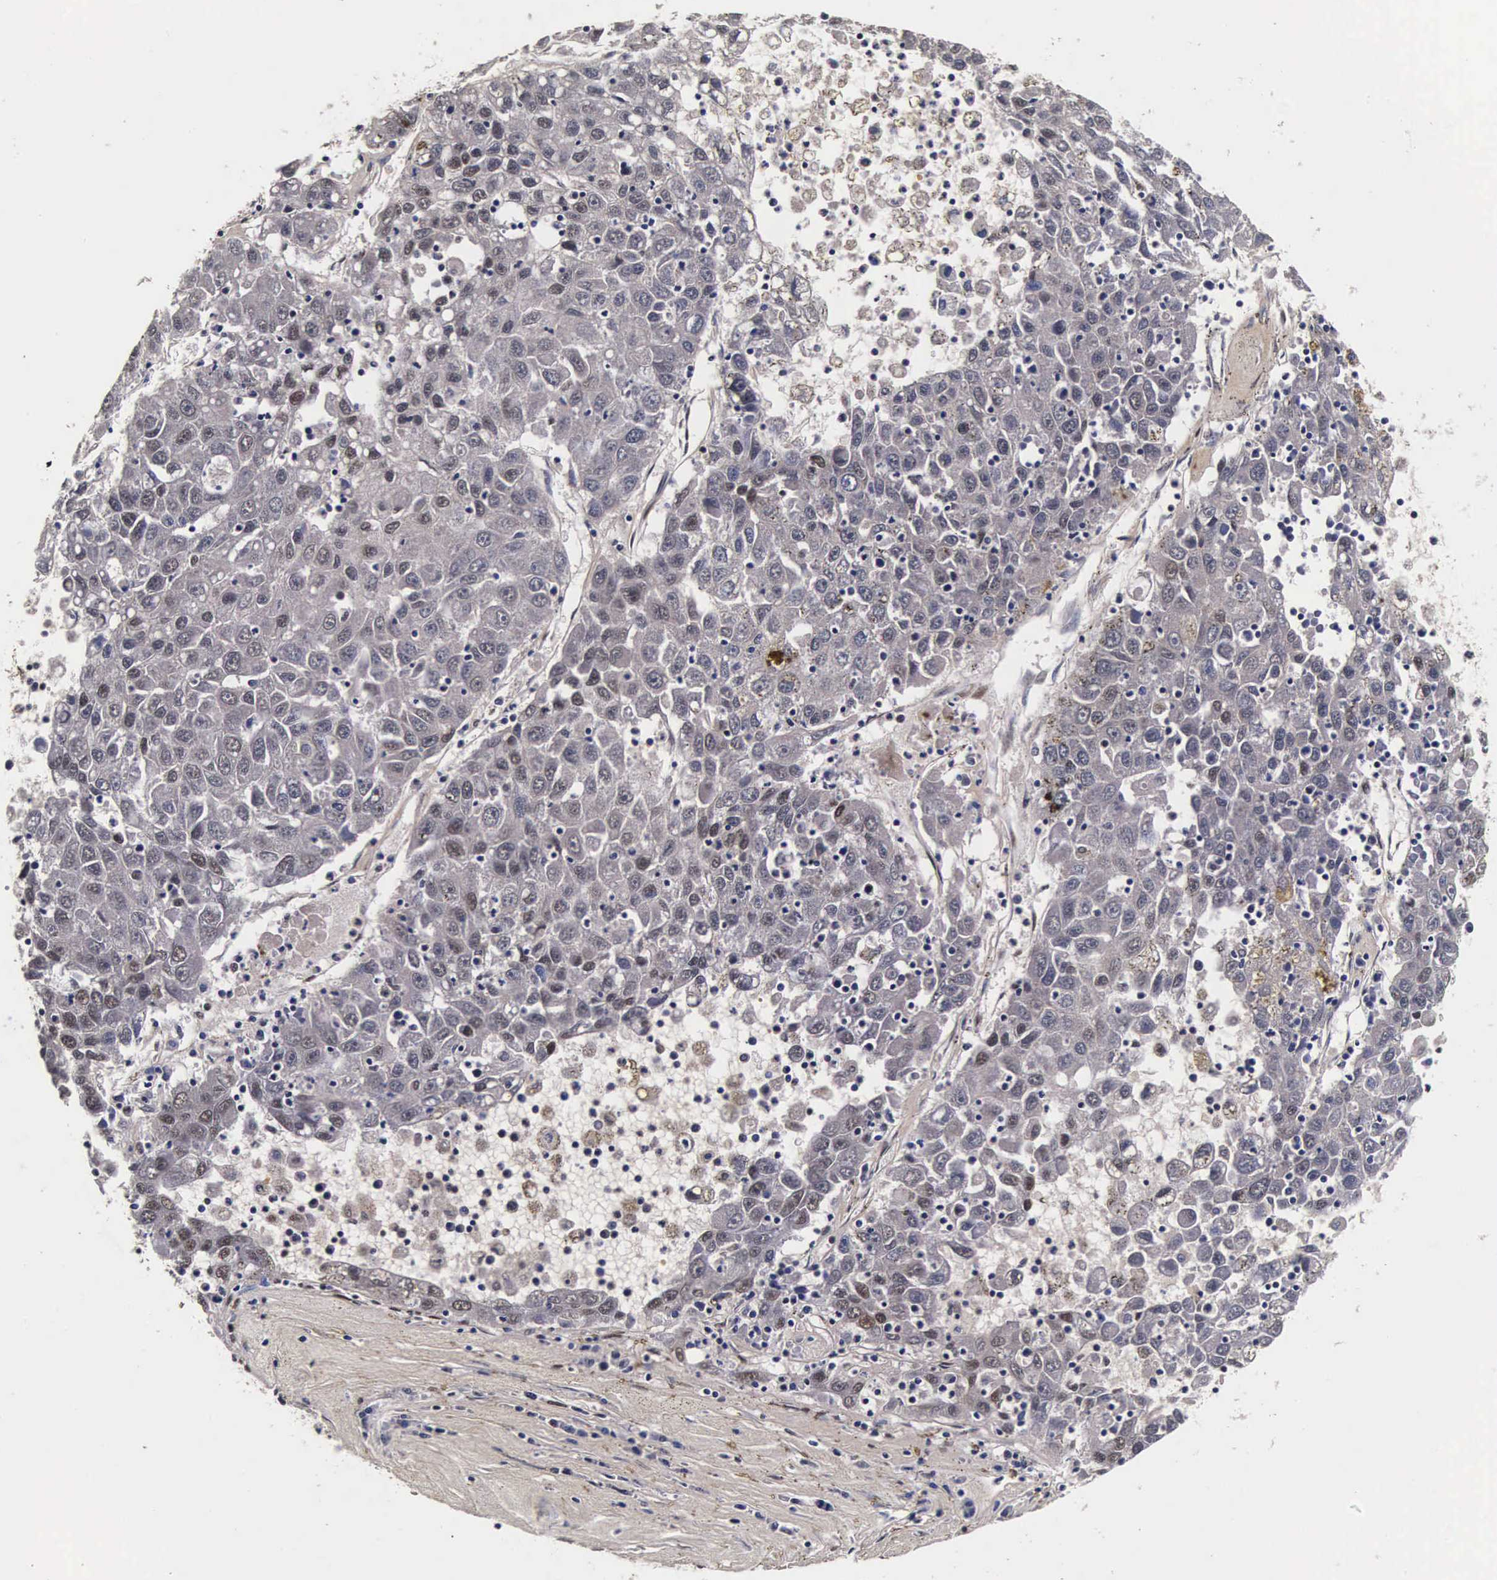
{"staining": {"intensity": "weak", "quantity": "<25%", "location": "nuclear"}, "tissue": "liver cancer", "cell_type": "Tumor cells", "image_type": "cancer", "snomed": [{"axis": "morphology", "description": "Carcinoma, Hepatocellular, NOS"}, {"axis": "topography", "description": "Liver"}], "caption": "Micrograph shows no significant protein expression in tumor cells of liver hepatocellular carcinoma. (DAB (3,3'-diaminobenzidine) immunohistochemistry with hematoxylin counter stain).", "gene": "PABPN1", "patient": {"sex": "male", "age": 49}}